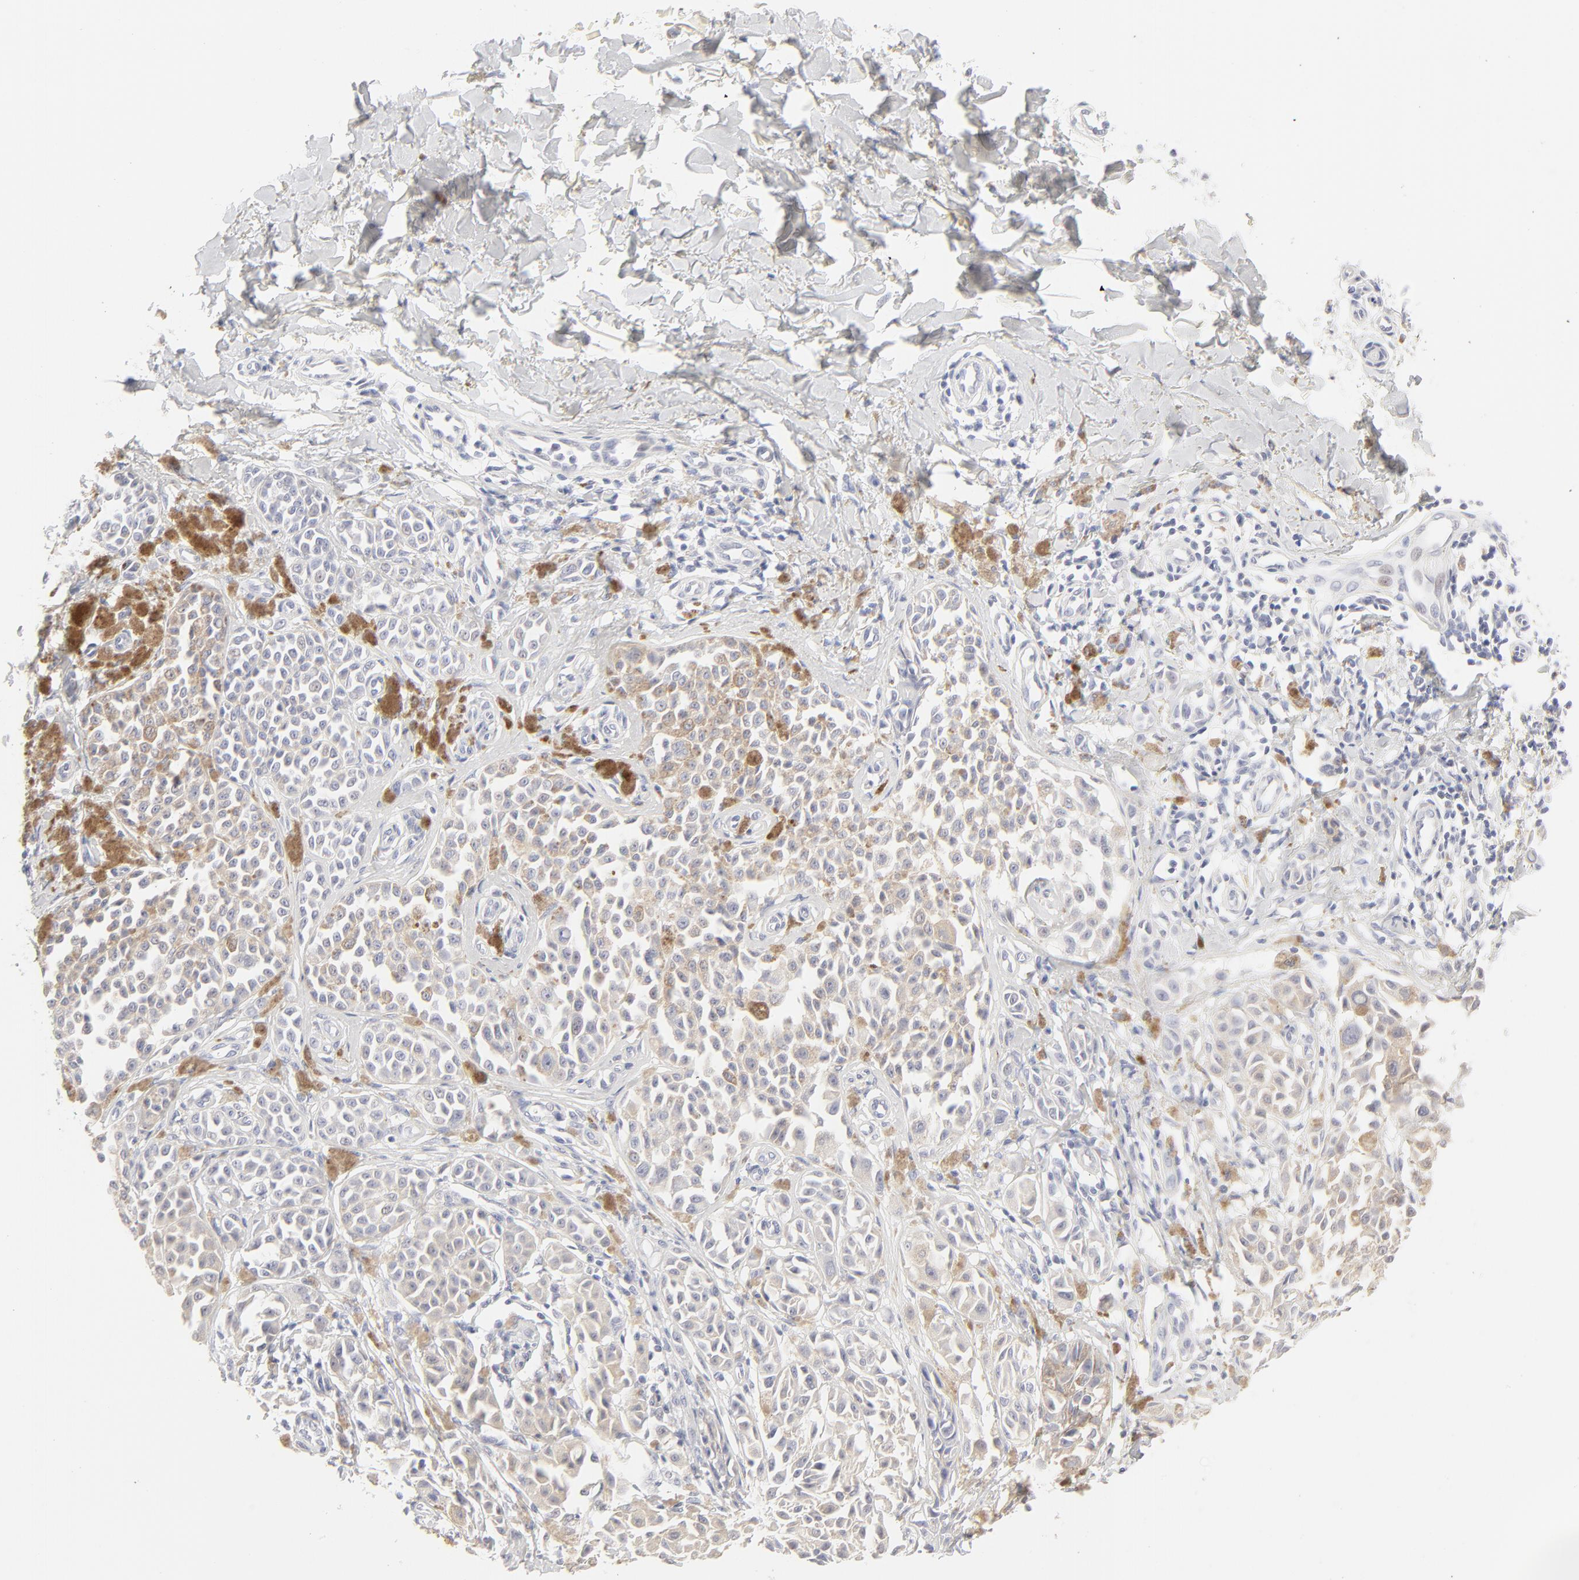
{"staining": {"intensity": "weak", "quantity": "25%-75%", "location": "cytoplasmic/membranous"}, "tissue": "melanoma", "cell_type": "Tumor cells", "image_type": "cancer", "snomed": [{"axis": "morphology", "description": "Malignant melanoma, NOS"}, {"axis": "topography", "description": "Skin"}], "caption": "High-power microscopy captured an IHC image of melanoma, revealing weak cytoplasmic/membranous staining in approximately 25%-75% of tumor cells.", "gene": "NPNT", "patient": {"sex": "female", "age": 38}}